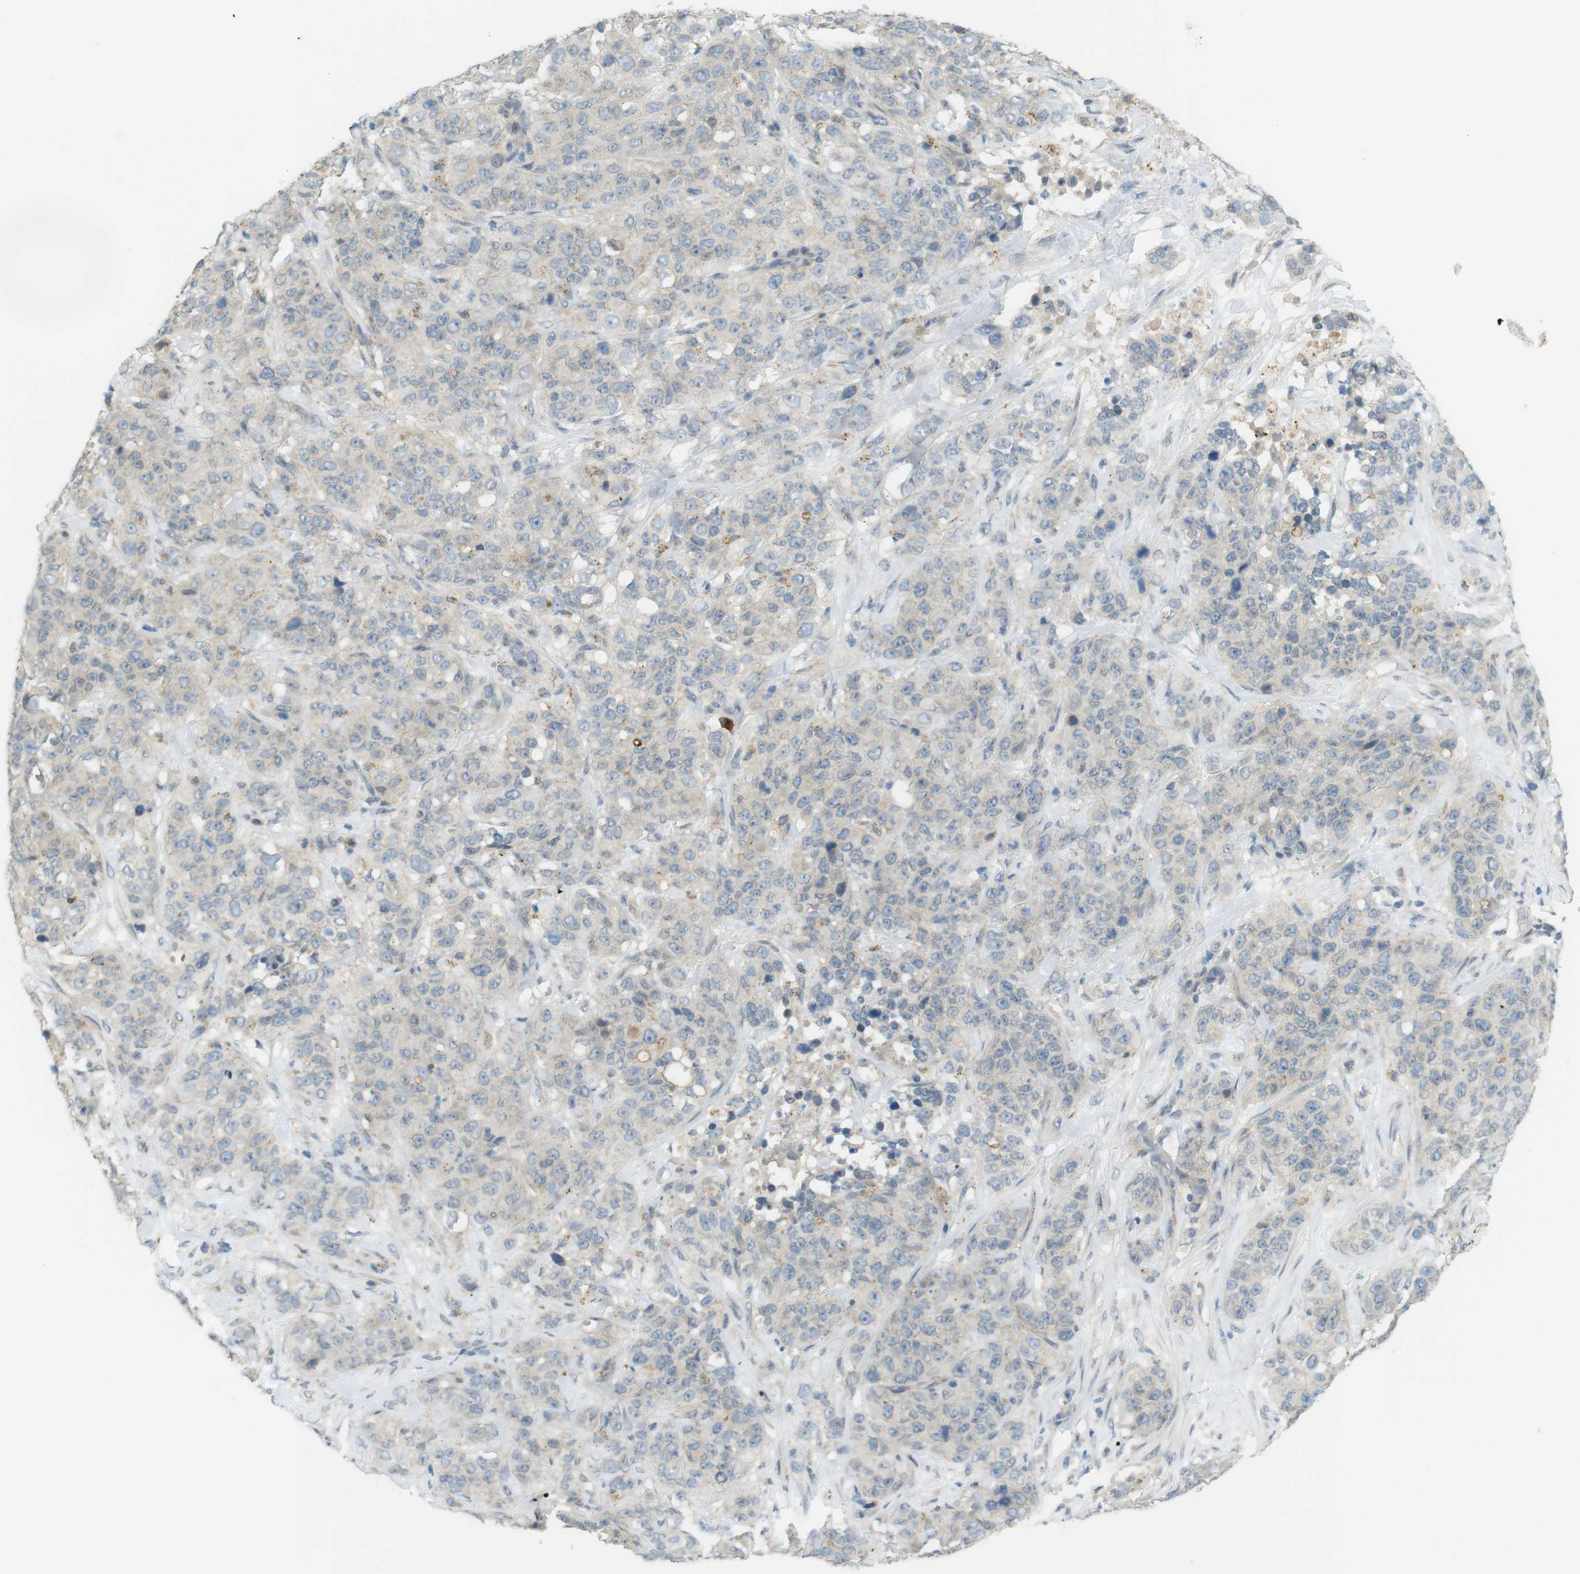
{"staining": {"intensity": "weak", "quantity": "25%-75%", "location": "cytoplasmic/membranous"}, "tissue": "stomach cancer", "cell_type": "Tumor cells", "image_type": "cancer", "snomed": [{"axis": "morphology", "description": "Adenocarcinoma, NOS"}, {"axis": "topography", "description": "Stomach"}], "caption": "This image exhibits stomach cancer (adenocarcinoma) stained with IHC to label a protein in brown. The cytoplasmic/membranous of tumor cells show weak positivity for the protein. Nuclei are counter-stained blue.", "gene": "UGT8", "patient": {"sex": "male", "age": 48}}